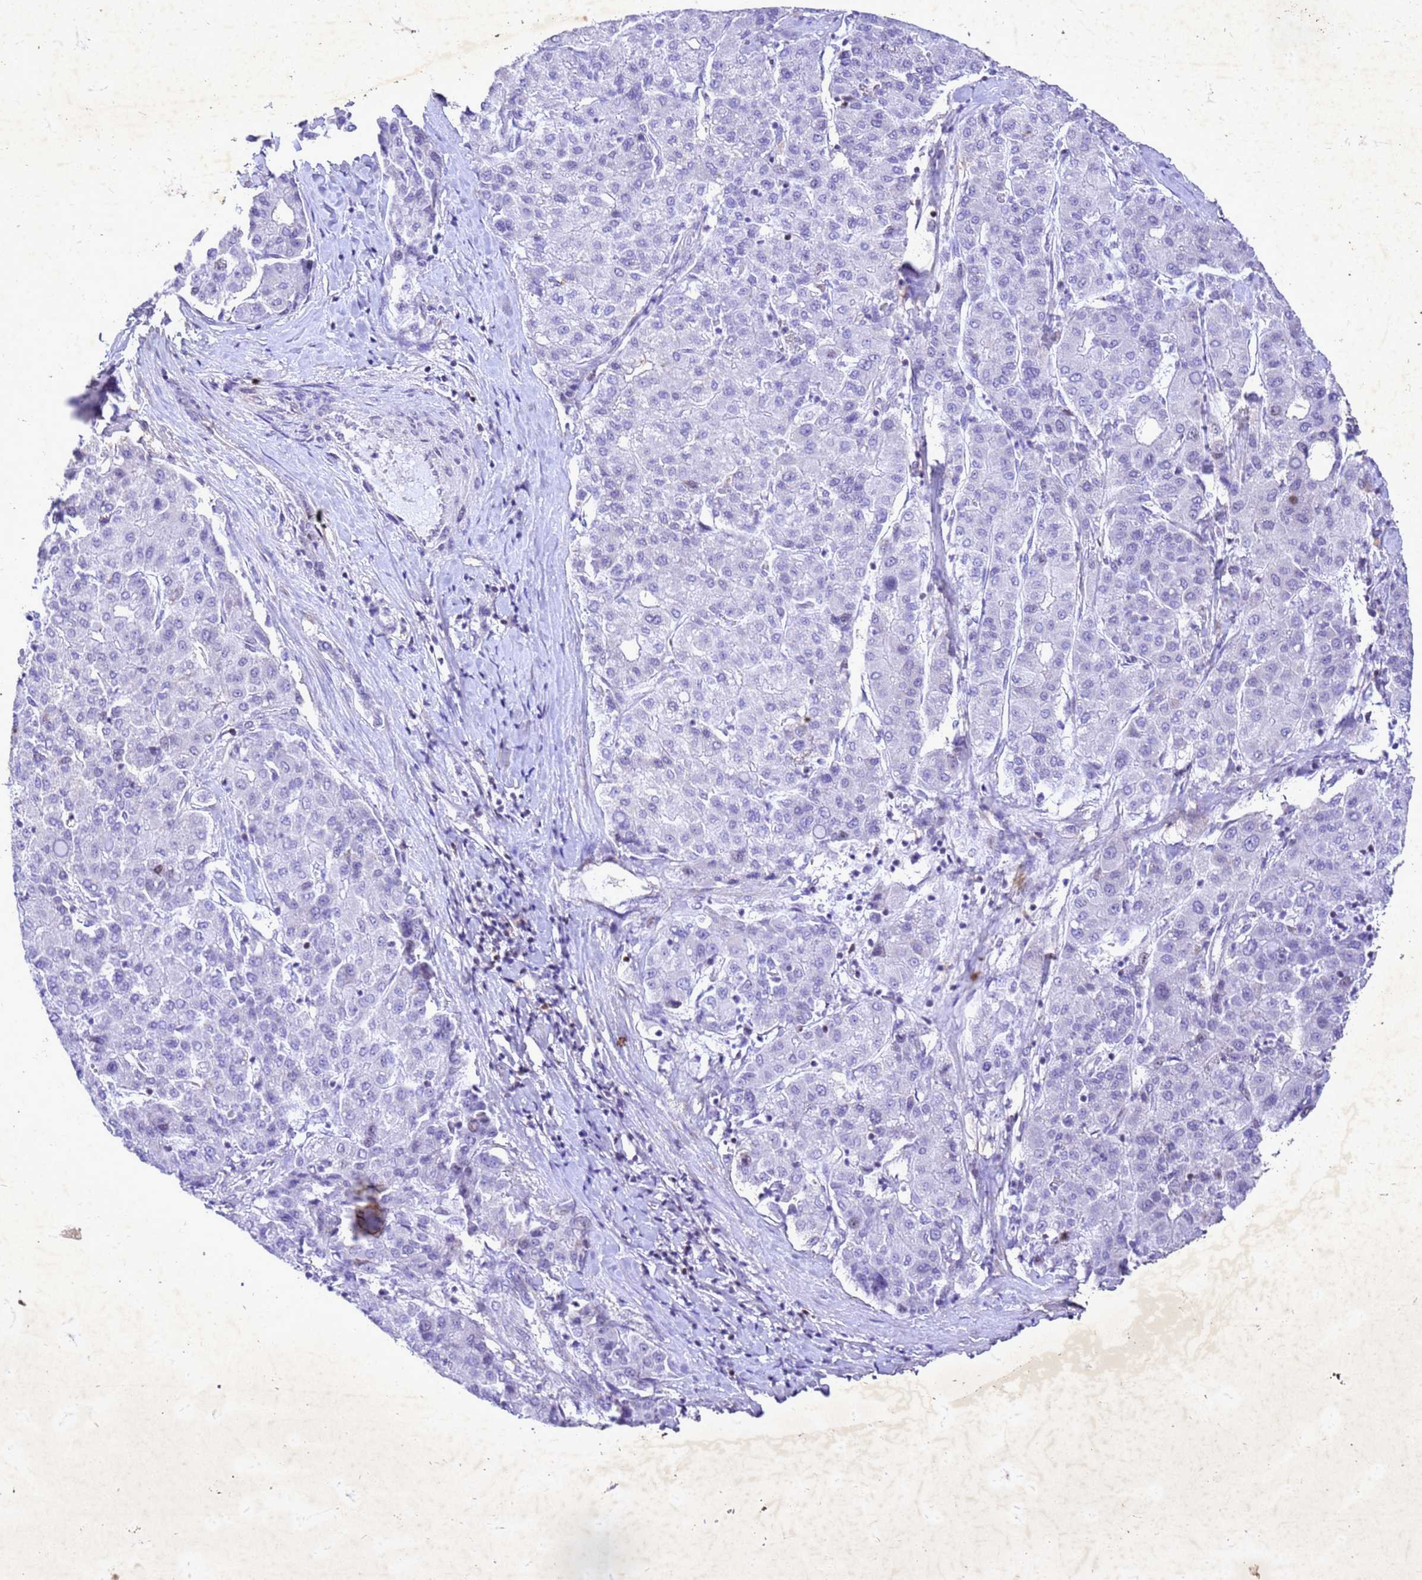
{"staining": {"intensity": "negative", "quantity": "none", "location": "none"}, "tissue": "liver cancer", "cell_type": "Tumor cells", "image_type": "cancer", "snomed": [{"axis": "morphology", "description": "Carcinoma, Hepatocellular, NOS"}, {"axis": "topography", "description": "Liver"}], "caption": "IHC micrograph of hepatocellular carcinoma (liver) stained for a protein (brown), which exhibits no staining in tumor cells. Nuclei are stained in blue.", "gene": "COPS9", "patient": {"sex": "male", "age": 65}}